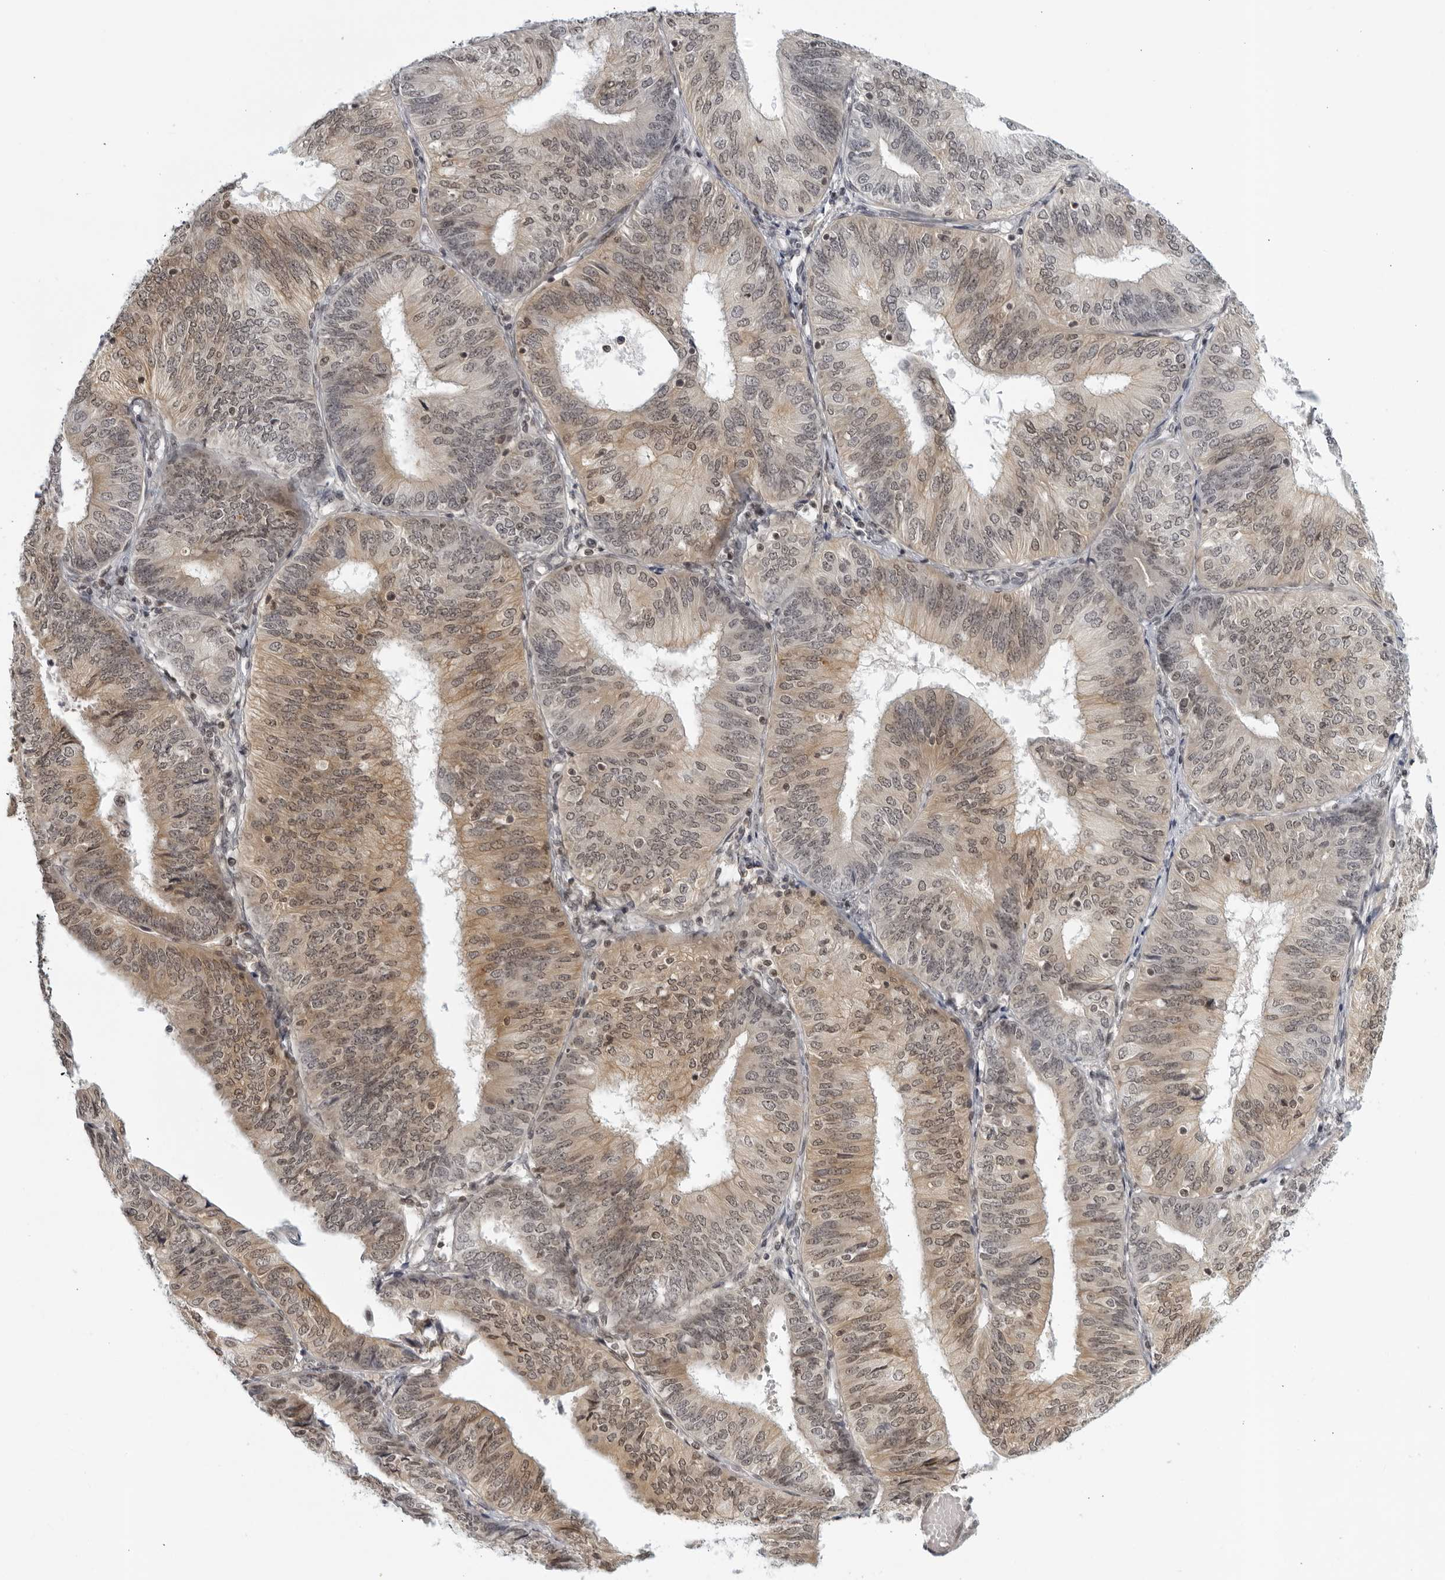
{"staining": {"intensity": "moderate", "quantity": "<25%", "location": "cytoplasmic/membranous,nuclear"}, "tissue": "endometrial cancer", "cell_type": "Tumor cells", "image_type": "cancer", "snomed": [{"axis": "morphology", "description": "Adenocarcinoma, NOS"}, {"axis": "topography", "description": "Endometrium"}], "caption": "A histopathology image of human endometrial cancer stained for a protein reveals moderate cytoplasmic/membranous and nuclear brown staining in tumor cells. The staining is performed using DAB brown chromogen to label protein expression. The nuclei are counter-stained blue using hematoxylin.", "gene": "CC2D1B", "patient": {"sex": "female", "age": 58}}